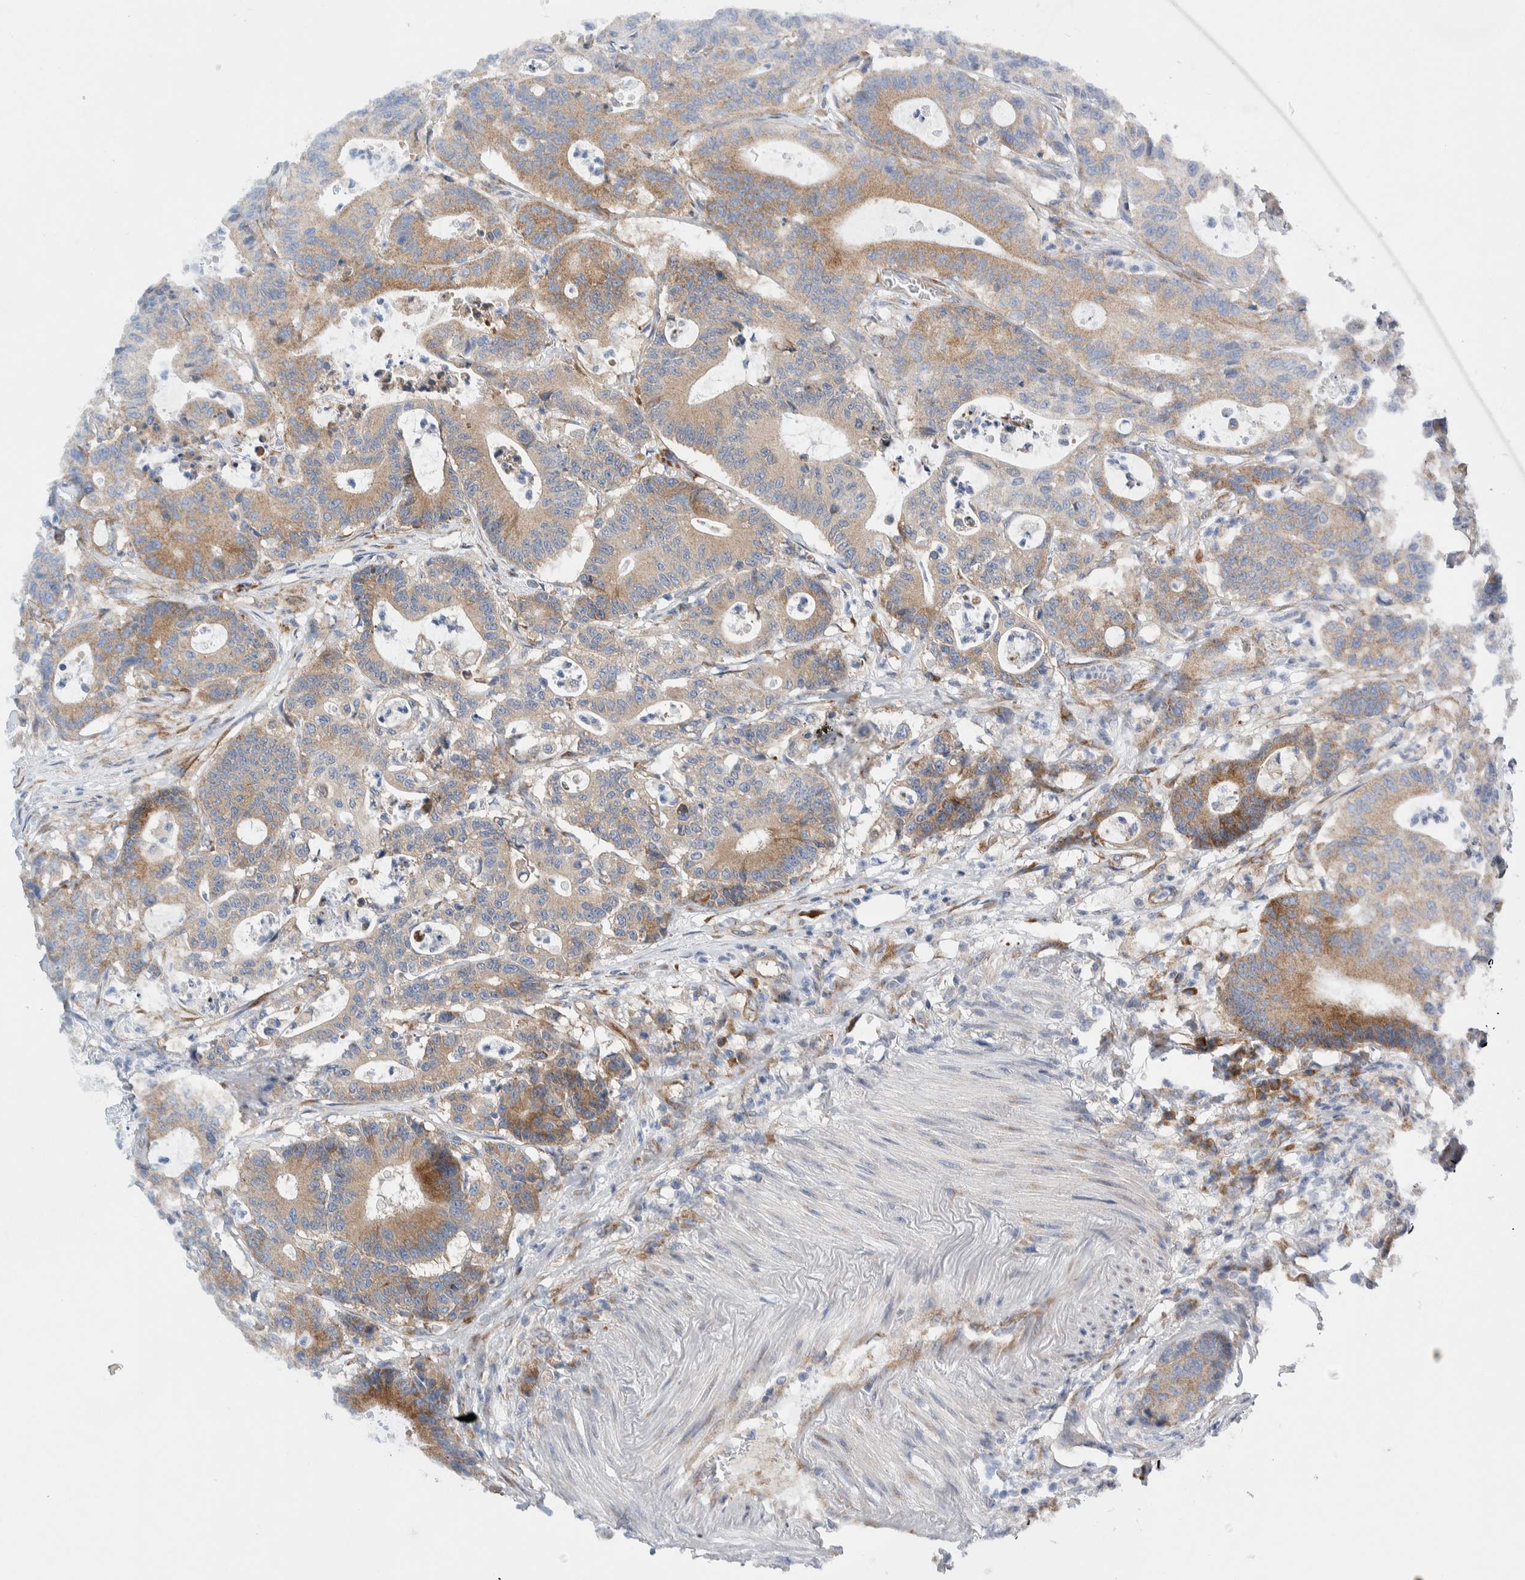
{"staining": {"intensity": "moderate", "quantity": "25%-75%", "location": "cytoplasmic/membranous"}, "tissue": "colorectal cancer", "cell_type": "Tumor cells", "image_type": "cancer", "snomed": [{"axis": "morphology", "description": "Adenocarcinoma, NOS"}, {"axis": "topography", "description": "Colon"}], "caption": "Approximately 25%-75% of tumor cells in human colorectal cancer (adenocarcinoma) exhibit moderate cytoplasmic/membranous protein expression as visualized by brown immunohistochemical staining.", "gene": "RACK1", "patient": {"sex": "female", "age": 84}}